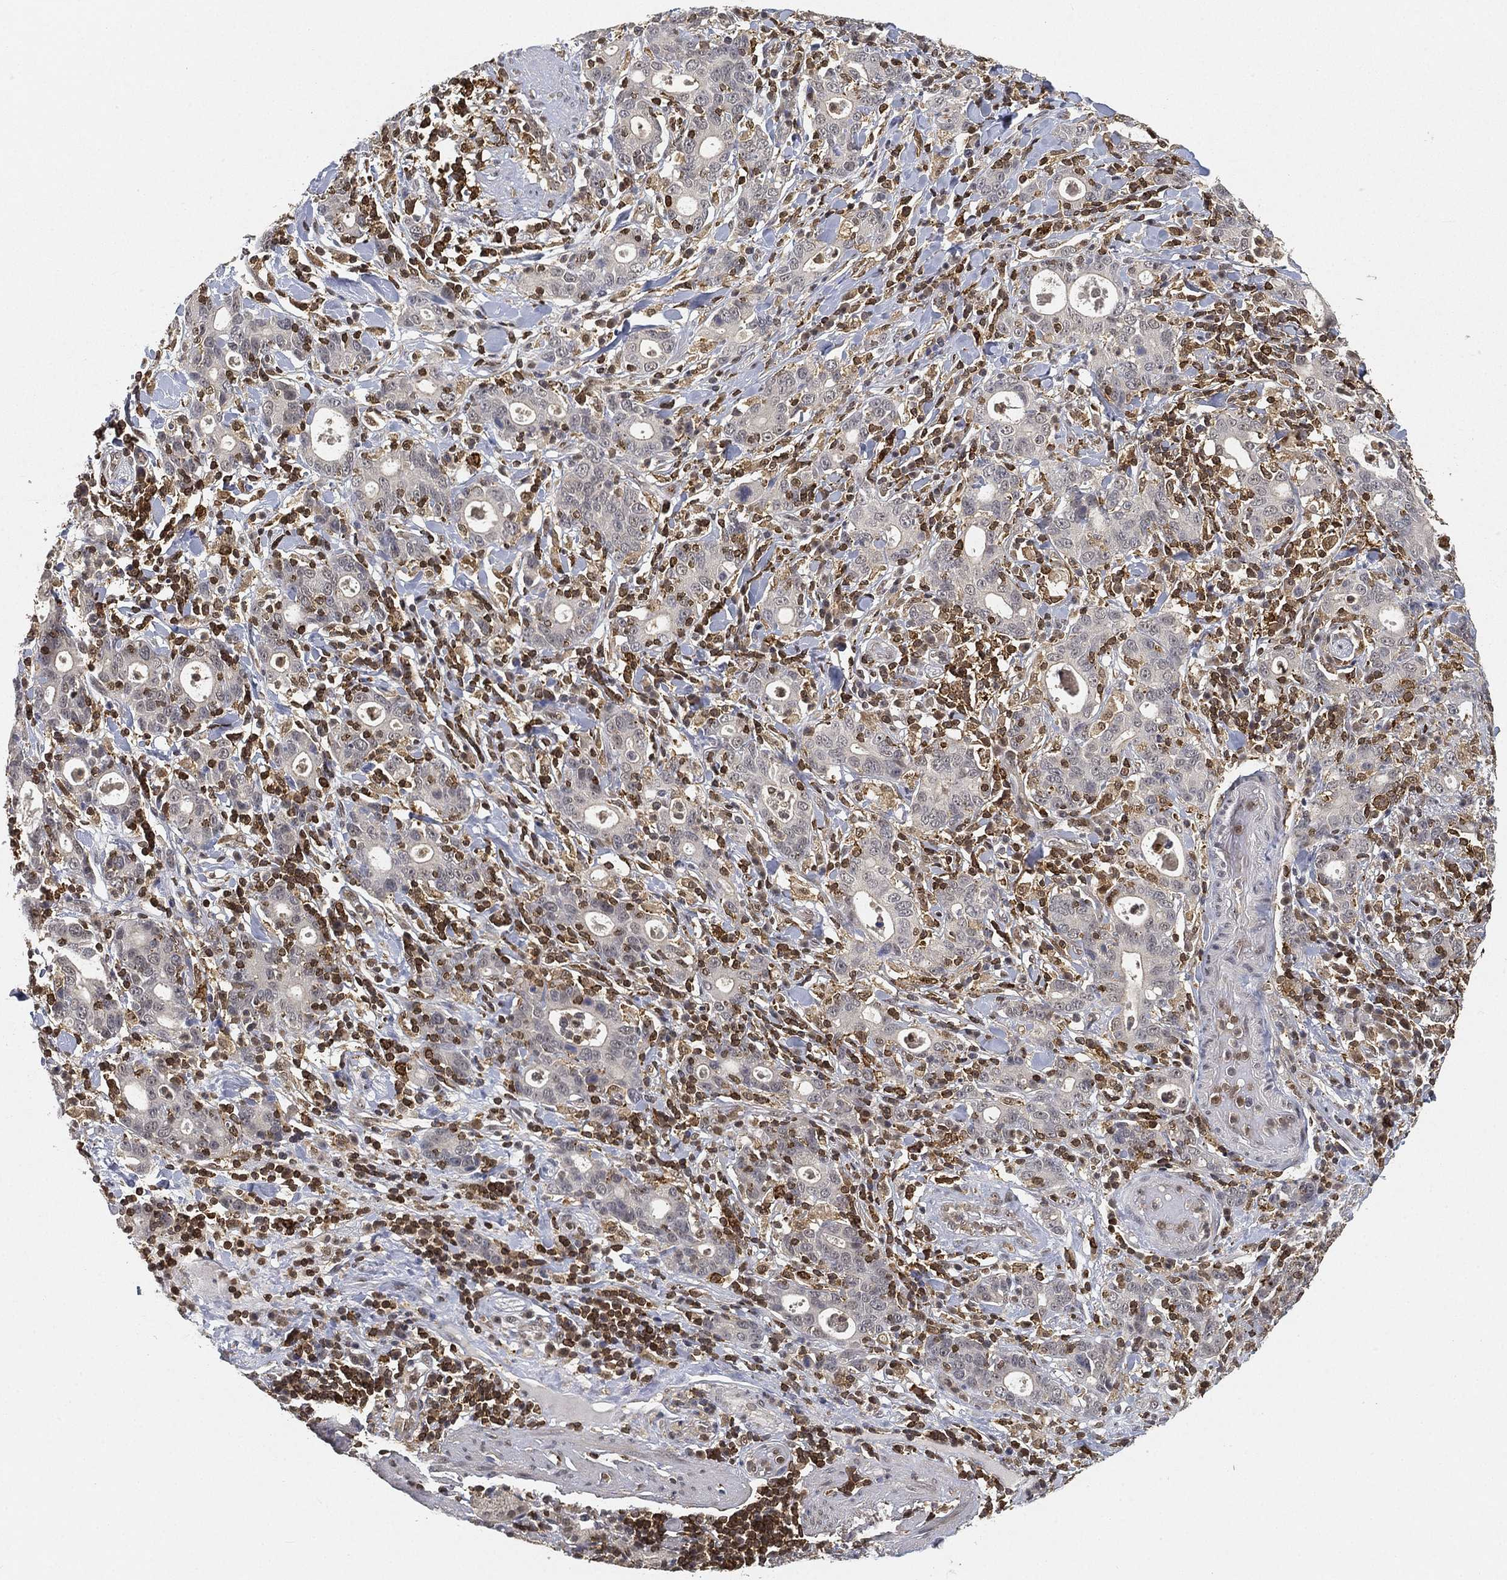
{"staining": {"intensity": "negative", "quantity": "none", "location": "none"}, "tissue": "stomach cancer", "cell_type": "Tumor cells", "image_type": "cancer", "snomed": [{"axis": "morphology", "description": "Adenocarcinoma, NOS"}, {"axis": "topography", "description": "Stomach"}], "caption": "Micrograph shows no significant protein staining in tumor cells of stomach adenocarcinoma.", "gene": "WDR26", "patient": {"sex": "male", "age": 79}}